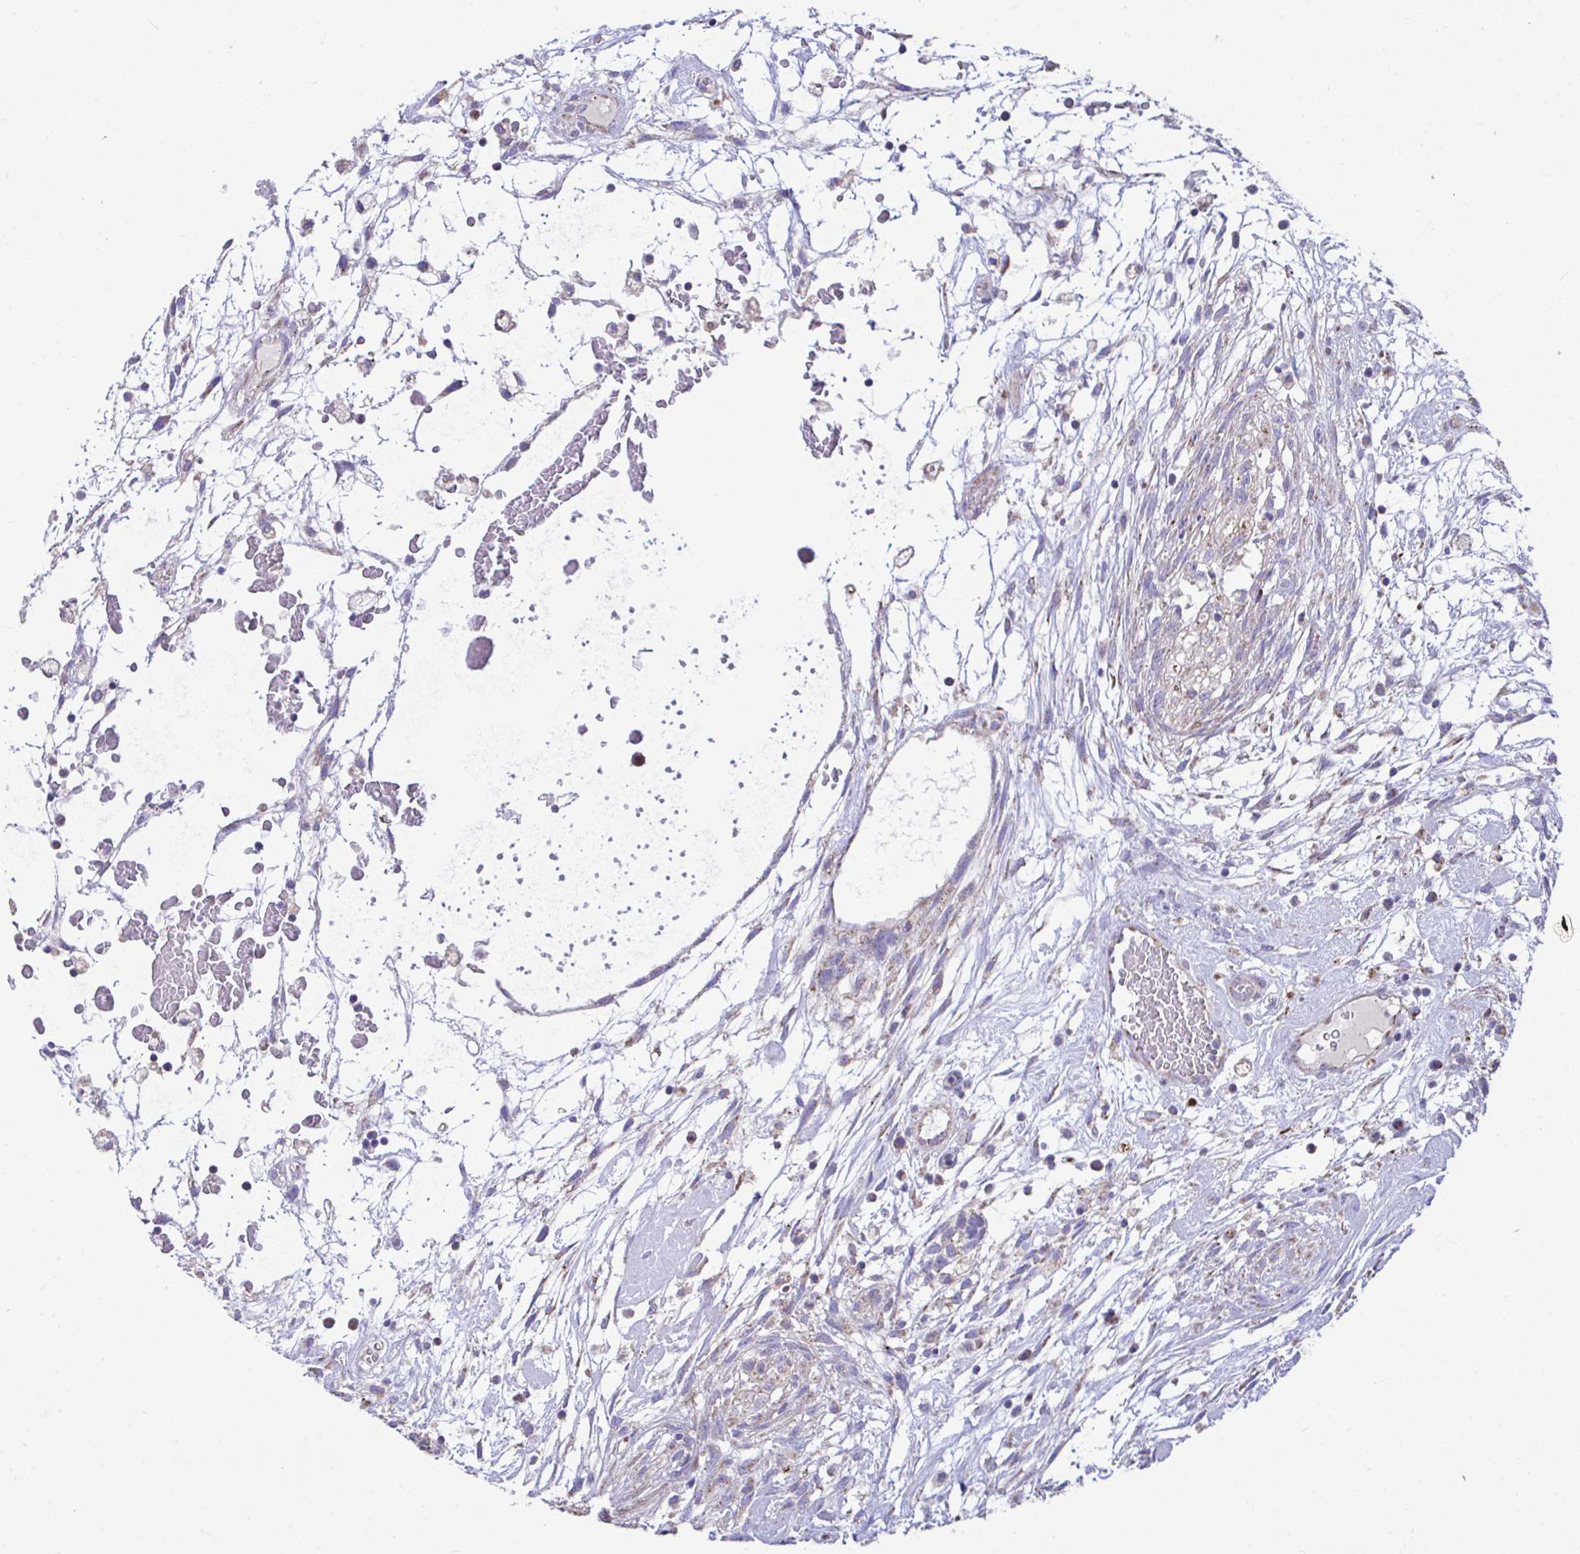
{"staining": {"intensity": "weak", "quantity": "<25%", "location": "cytoplasmic/membranous"}, "tissue": "testis cancer", "cell_type": "Tumor cells", "image_type": "cancer", "snomed": [{"axis": "morphology", "description": "Carcinoma, Embryonal, NOS"}, {"axis": "topography", "description": "Testis"}], "caption": "Protein analysis of testis embryonal carcinoma reveals no significant positivity in tumor cells.", "gene": "MRPS16", "patient": {"sex": "male", "age": 32}}